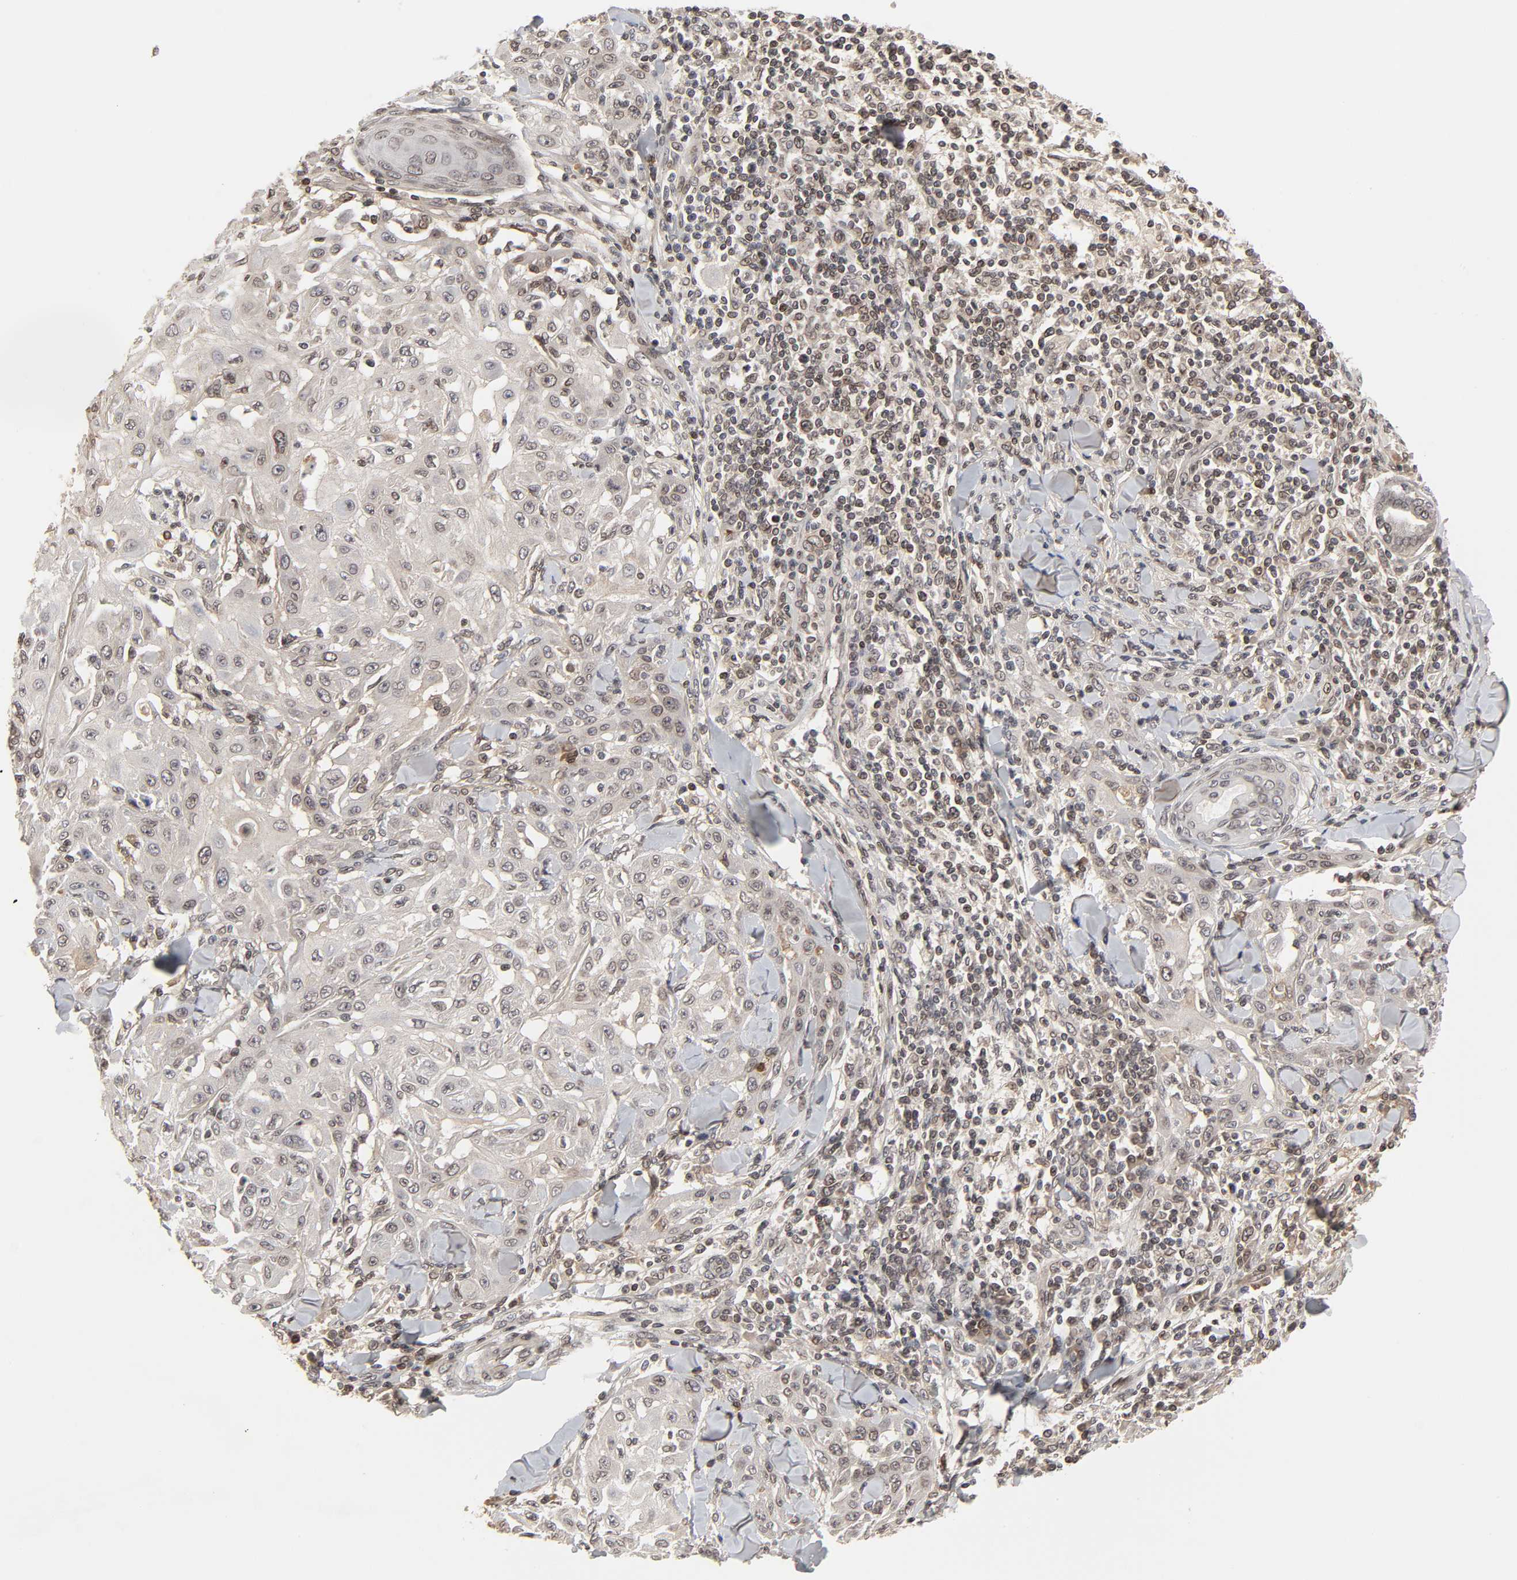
{"staining": {"intensity": "weak", "quantity": "25%-75%", "location": "cytoplasmic/membranous,nuclear"}, "tissue": "skin cancer", "cell_type": "Tumor cells", "image_type": "cancer", "snomed": [{"axis": "morphology", "description": "Squamous cell carcinoma, NOS"}, {"axis": "topography", "description": "Skin"}], "caption": "A high-resolution image shows immunohistochemistry staining of skin squamous cell carcinoma, which shows weak cytoplasmic/membranous and nuclear expression in approximately 25%-75% of tumor cells.", "gene": "CPN2", "patient": {"sex": "male", "age": 24}}